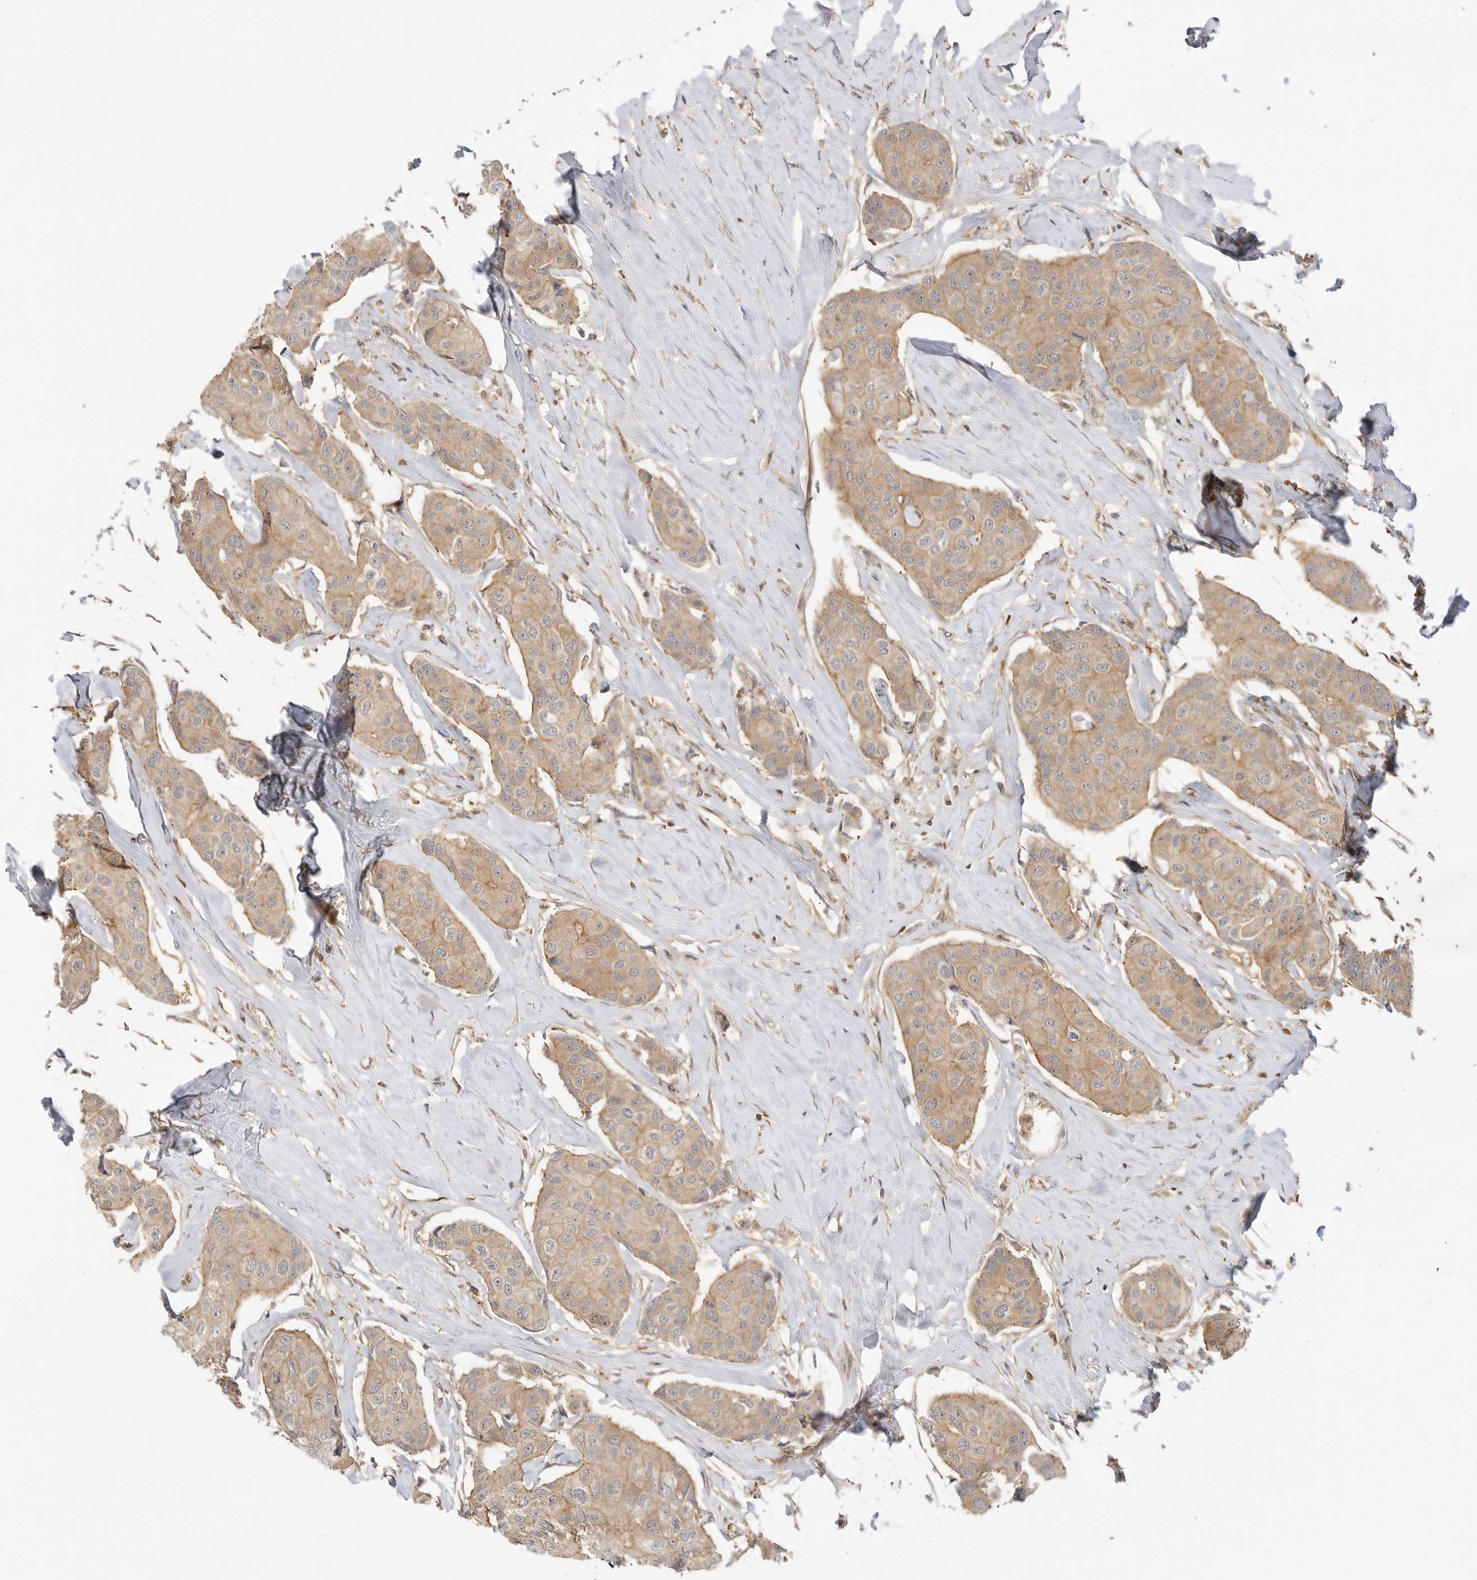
{"staining": {"intensity": "weak", "quantity": ">75%", "location": "cytoplasmic/membranous"}, "tissue": "breast cancer", "cell_type": "Tumor cells", "image_type": "cancer", "snomed": [{"axis": "morphology", "description": "Duct carcinoma"}, {"axis": "topography", "description": "Breast"}], "caption": "Breast cancer was stained to show a protein in brown. There is low levels of weak cytoplasmic/membranous positivity in about >75% of tumor cells. (Brightfield microscopy of DAB IHC at high magnification).", "gene": "CLDN12", "patient": {"sex": "female", "age": 80}}